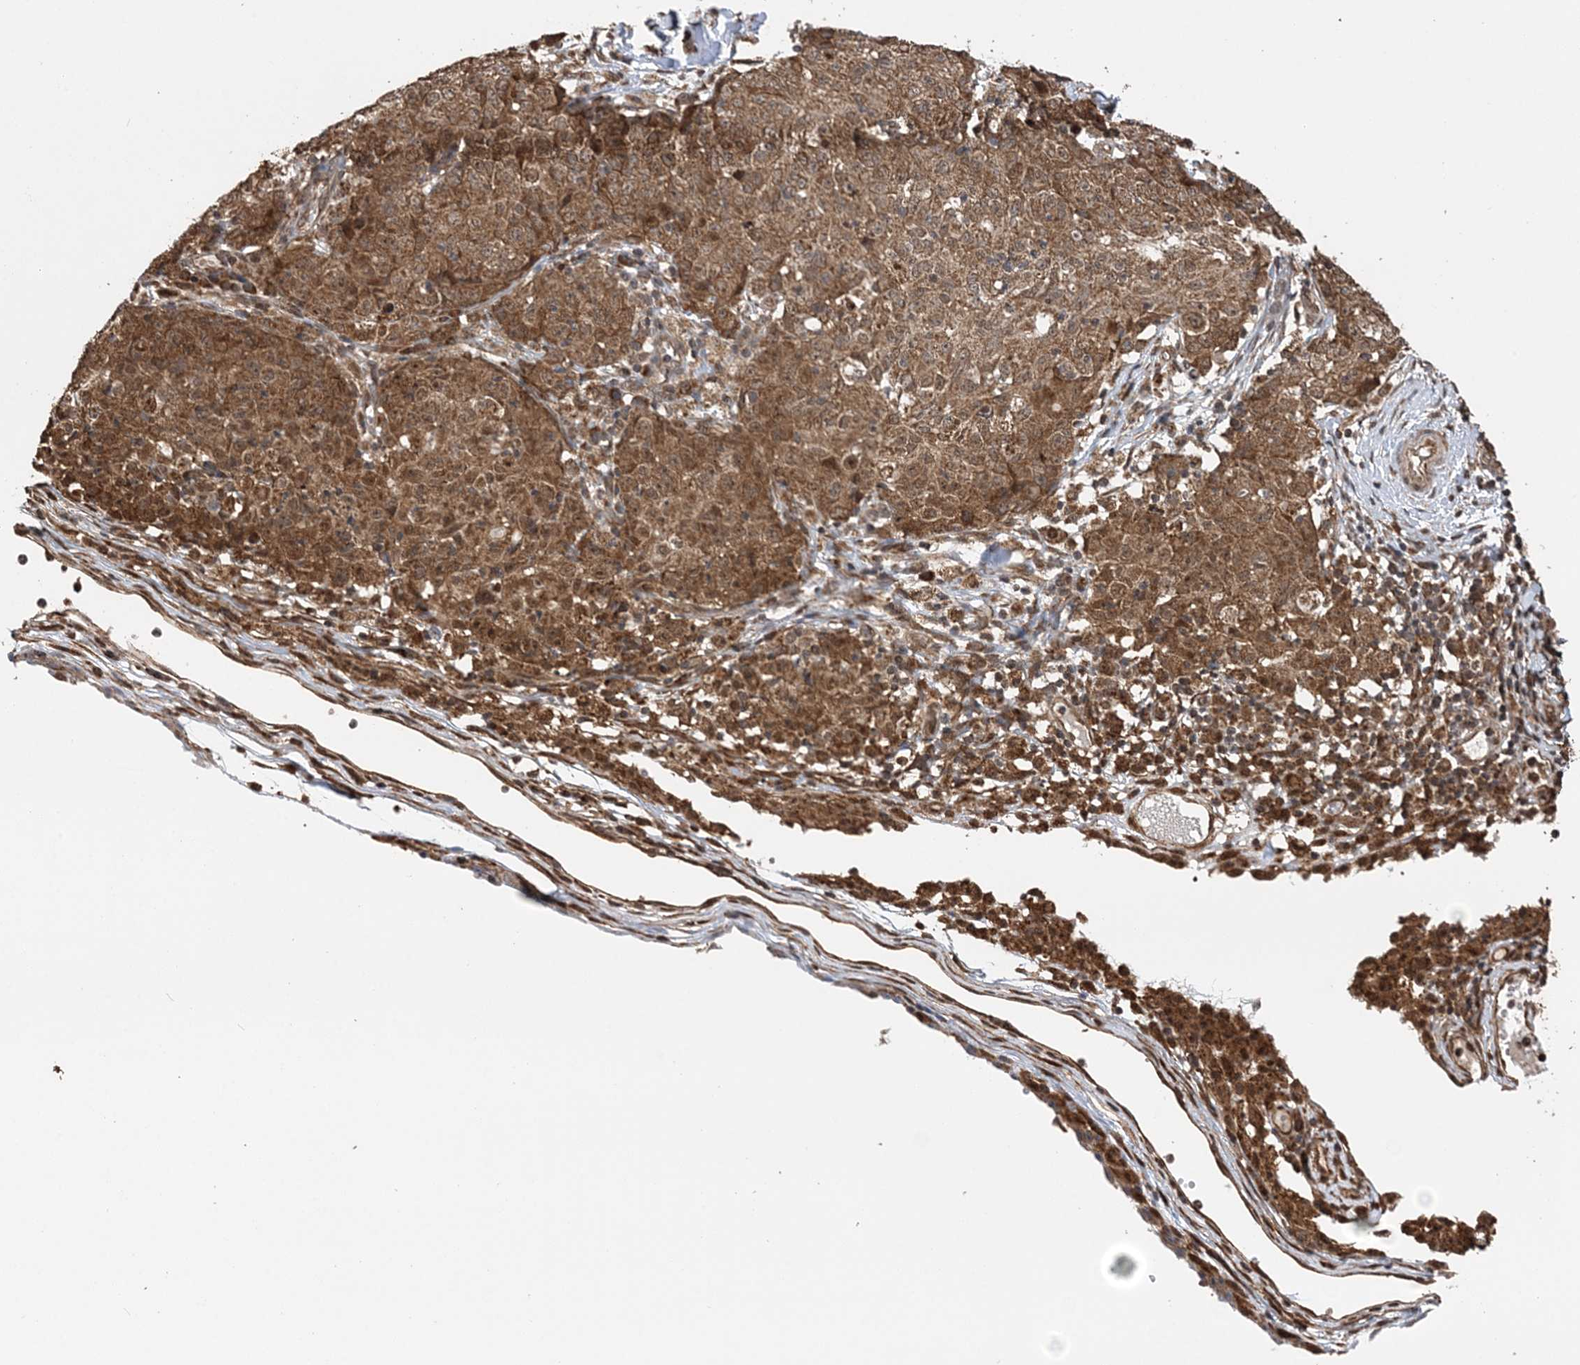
{"staining": {"intensity": "moderate", "quantity": ">75%", "location": "cytoplasmic/membranous"}, "tissue": "ovarian cancer", "cell_type": "Tumor cells", "image_type": "cancer", "snomed": [{"axis": "morphology", "description": "Carcinoma, endometroid"}, {"axis": "topography", "description": "Ovary"}], "caption": "This is an image of IHC staining of ovarian endometroid carcinoma, which shows moderate staining in the cytoplasmic/membranous of tumor cells.", "gene": "PCBP1", "patient": {"sex": "female", "age": 42}}